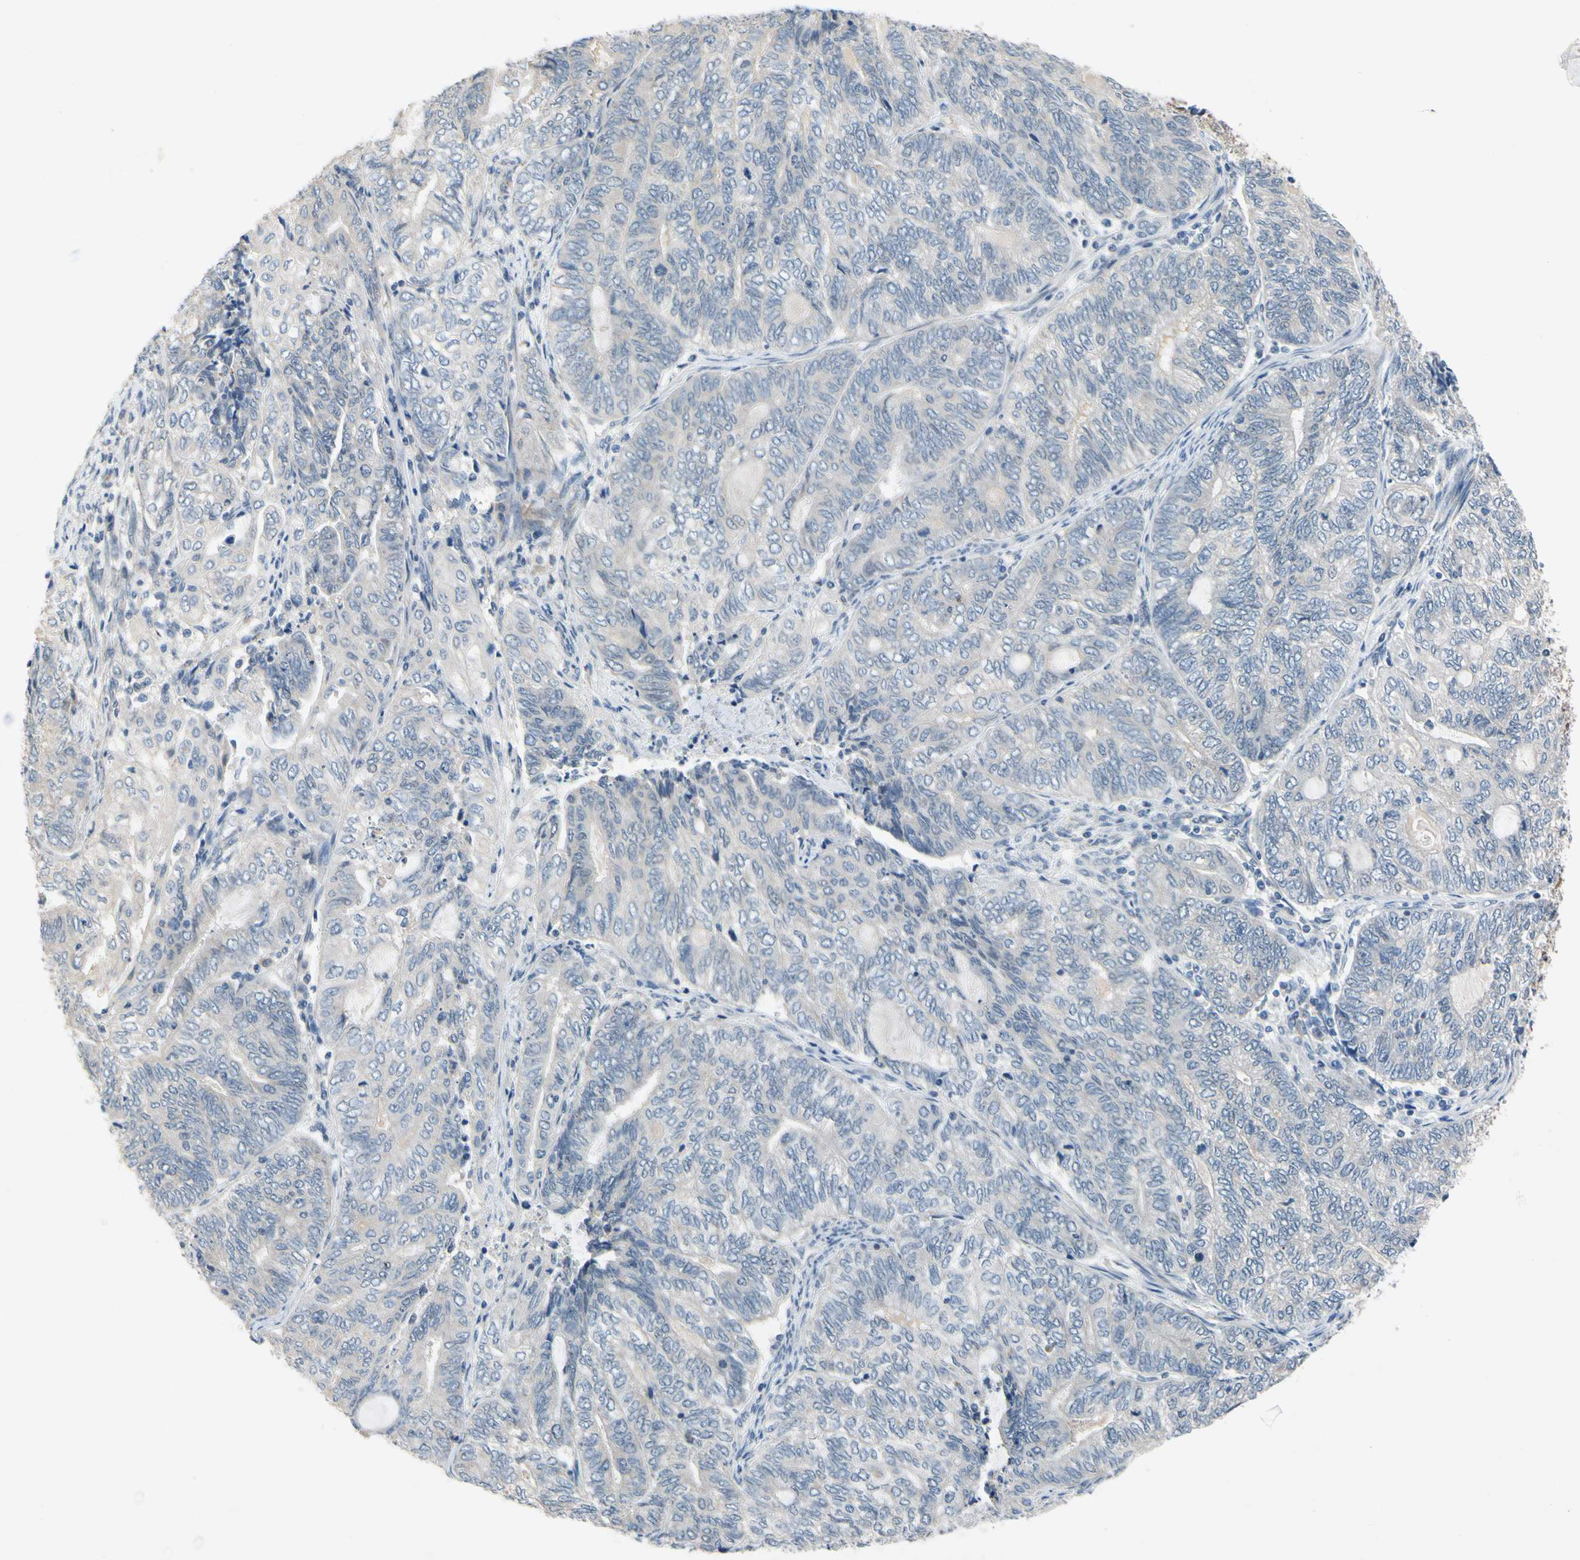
{"staining": {"intensity": "negative", "quantity": "none", "location": "none"}, "tissue": "endometrial cancer", "cell_type": "Tumor cells", "image_type": "cancer", "snomed": [{"axis": "morphology", "description": "Adenocarcinoma, NOS"}, {"axis": "topography", "description": "Uterus"}, {"axis": "topography", "description": "Endometrium"}], "caption": "DAB (3,3'-diaminobenzidine) immunohistochemical staining of human endometrial cancer (adenocarcinoma) demonstrates no significant expression in tumor cells. (DAB (3,3'-diaminobenzidine) immunohistochemistry, high magnification).", "gene": "SLC27A6", "patient": {"sex": "female", "age": 70}}